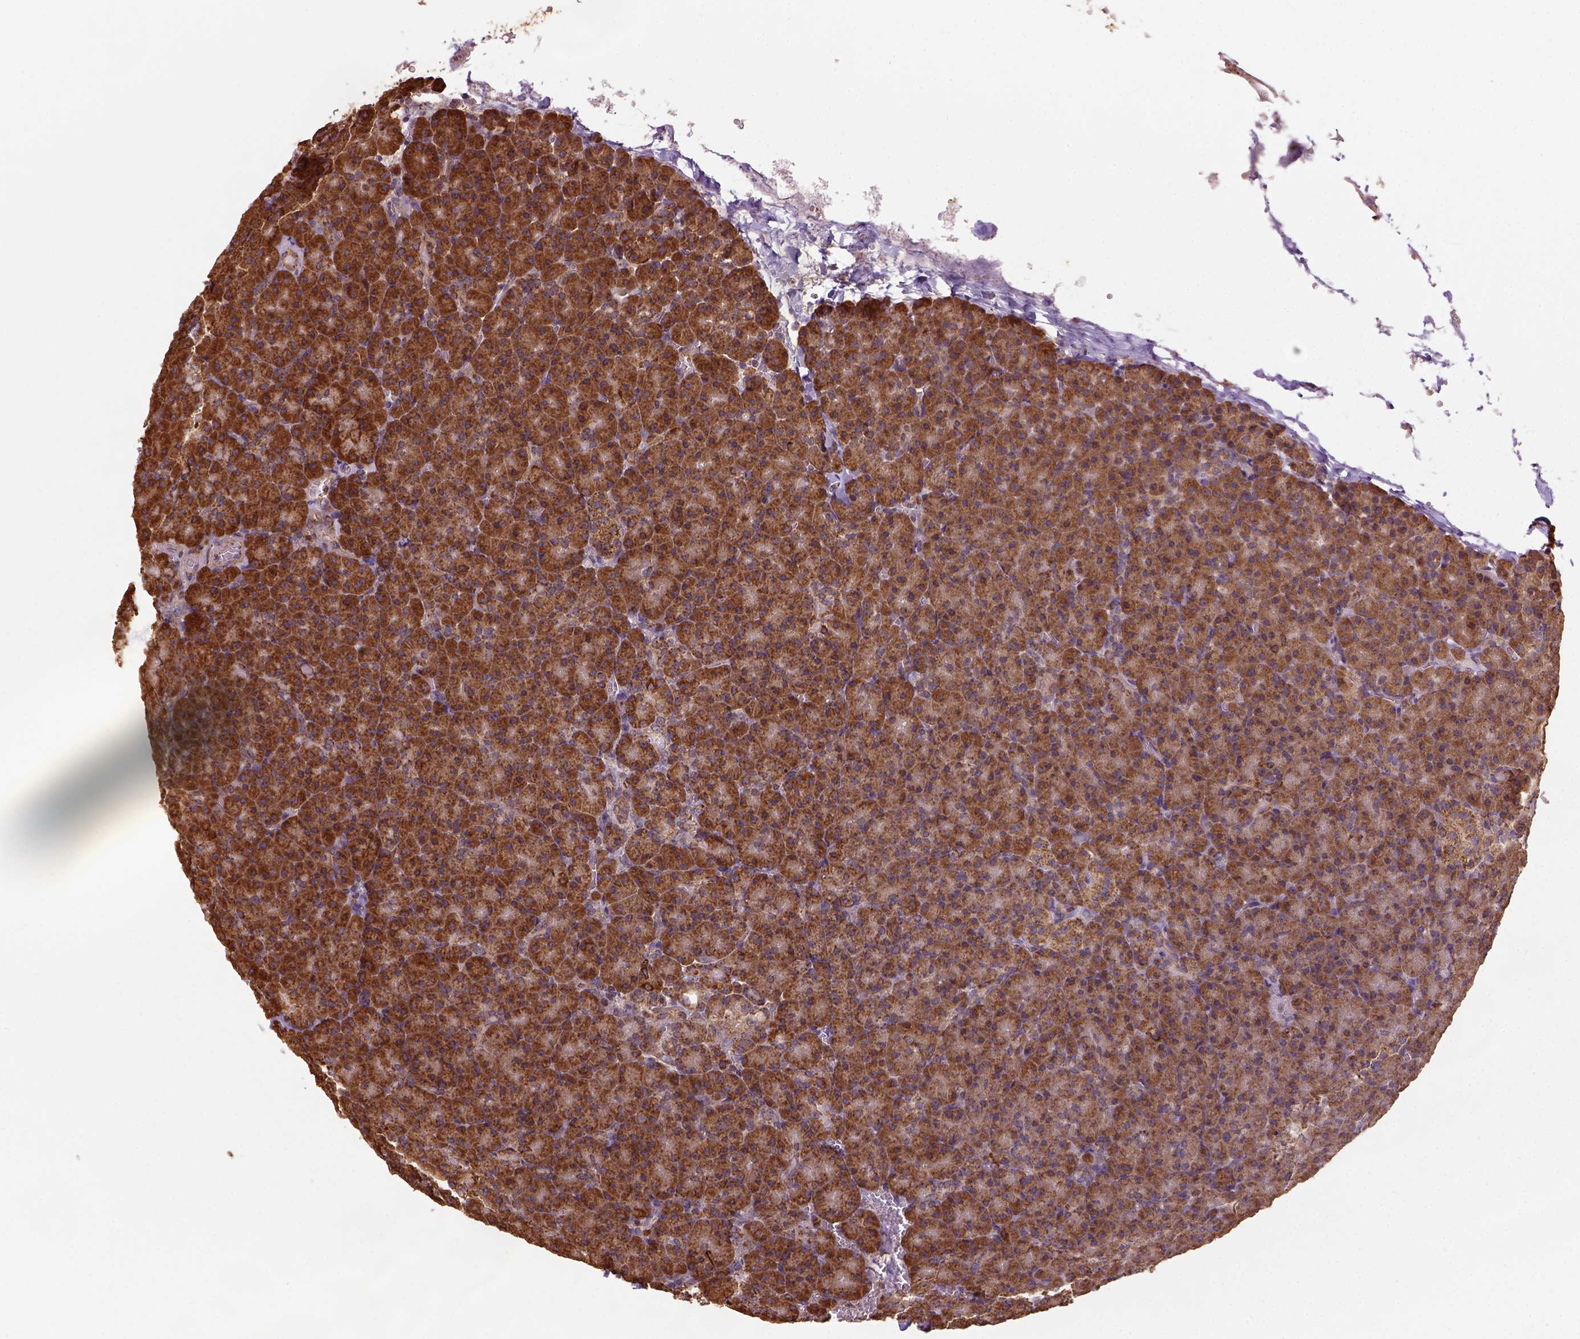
{"staining": {"intensity": "strong", "quantity": ">75%", "location": "cytoplasmic/membranous"}, "tissue": "pancreas", "cell_type": "Exocrine glandular cells", "image_type": "normal", "snomed": [{"axis": "morphology", "description": "Normal tissue, NOS"}, {"axis": "topography", "description": "Pancreas"}], "caption": "A histopathology image of human pancreas stained for a protein shows strong cytoplasmic/membranous brown staining in exocrine glandular cells.", "gene": "MAPK8IP3", "patient": {"sex": "female", "age": 74}}